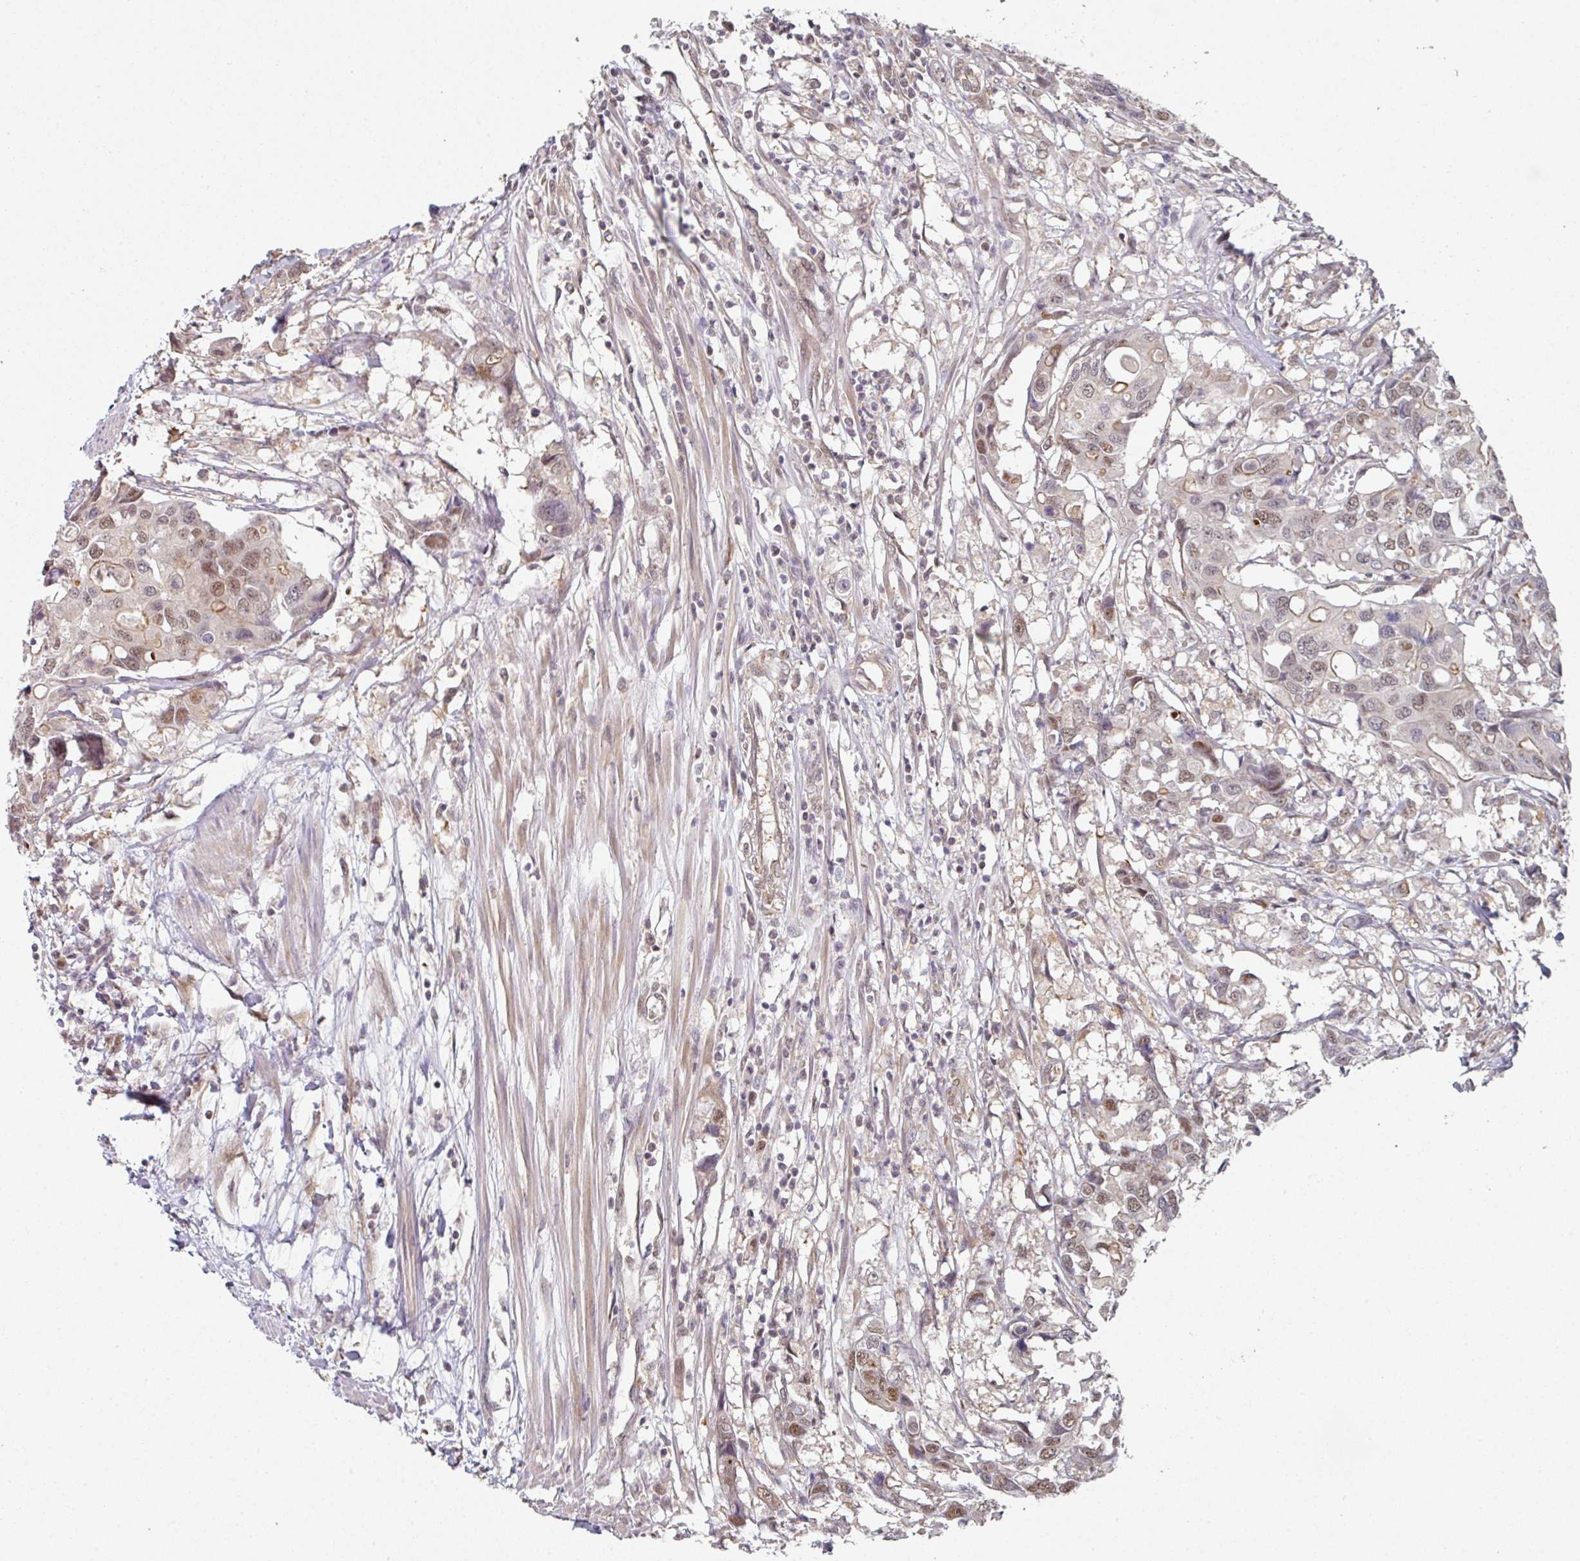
{"staining": {"intensity": "moderate", "quantity": "<25%", "location": "nuclear"}, "tissue": "colorectal cancer", "cell_type": "Tumor cells", "image_type": "cancer", "snomed": [{"axis": "morphology", "description": "Adenocarcinoma, NOS"}, {"axis": "topography", "description": "Colon"}], "caption": "Protein staining displays moderate nuclear expression in approximately <25% of tumor cells in adenocarcinoma (colorectal). Immunohistochemistry stains the protein of interest in brown and the nuclei are stained blue.", "gene": "PSME3IP1", "patient": {"sex": "male", "age": 77}}